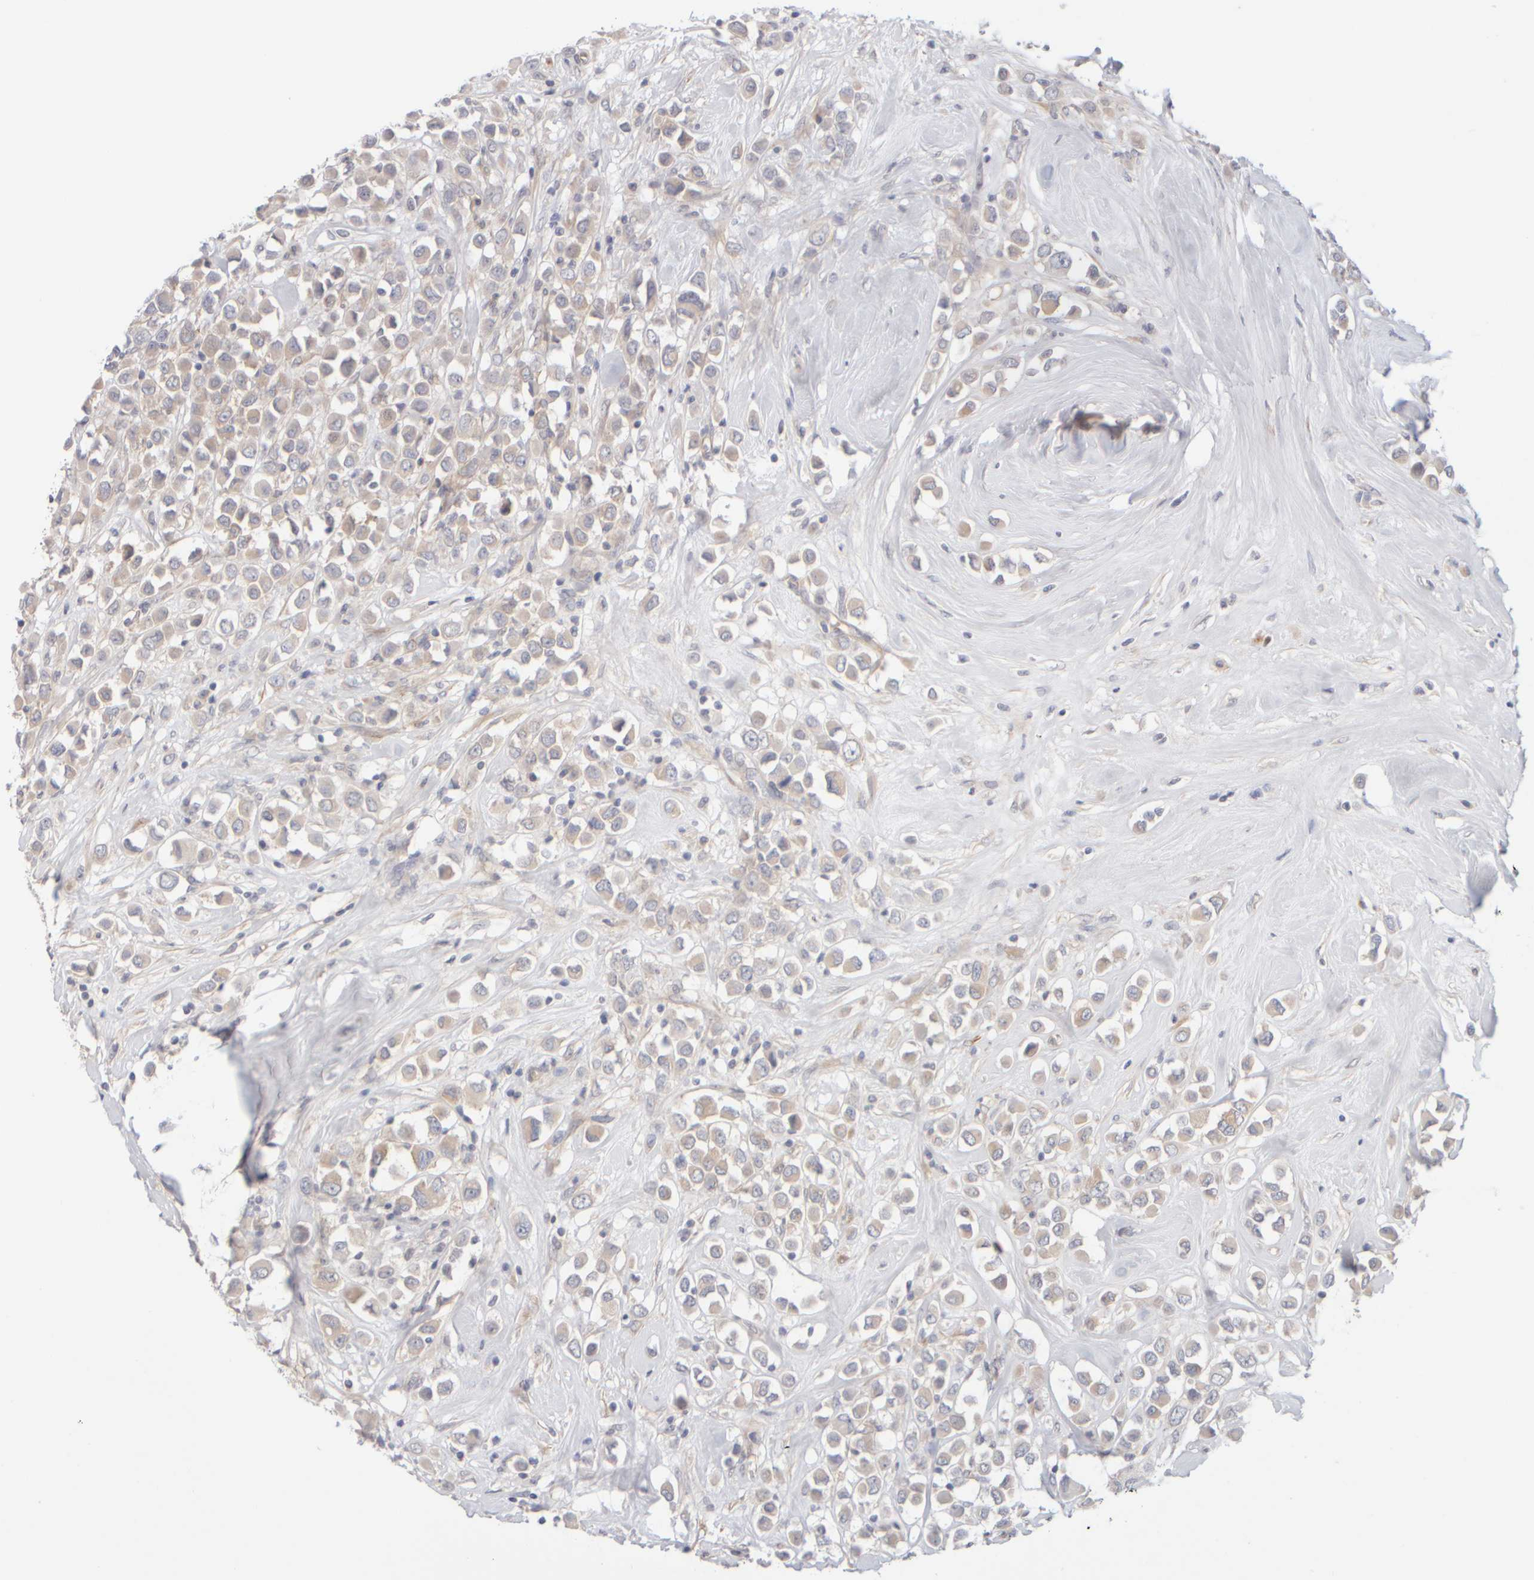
{"staining": {"intensity": "weak", "quantity": ">75%", "location": "cytoplasmic/membranous"}, "tissue": "breast cancer", "cell_type": "Tumor cells", "image_type": "cancer", "snomed": [{"axis": "morphology", "description": "Duct carcinoma"}, {"axis": "topography", "description": "Breast"}], "caption": "Breast cancer (intraductal carcinoma) stained for a protein demonstrates weak cytoplasmic/membranous positivity in tumor cells.", "gene": "GOPC", "patient": {"sex": "female", "age": 61}}